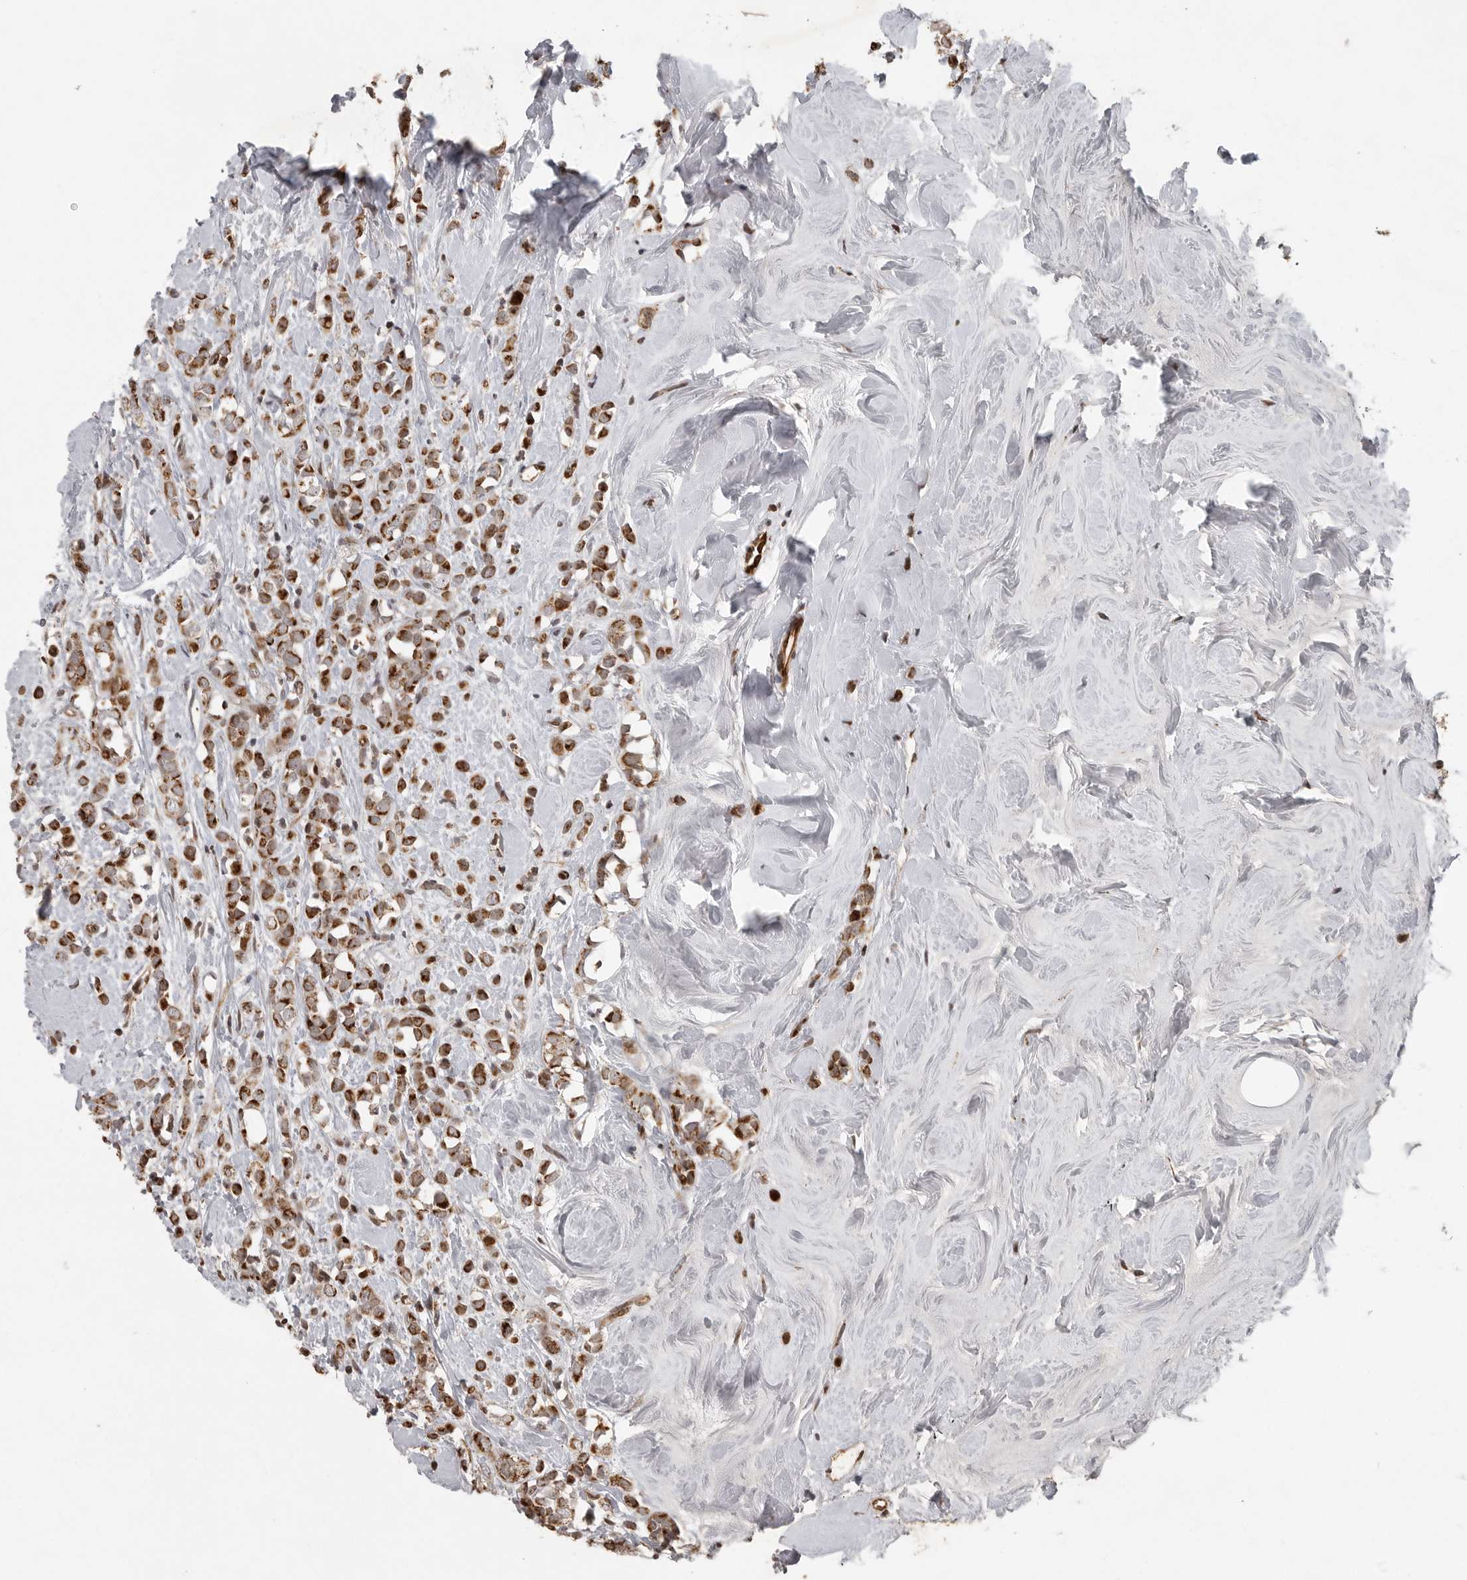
{"staining": {"intensity": "strong", "quantity": ">75%", "location": "cytoplasmic/membranous"}, "tissue": "breast cancer", "cell_type": "Tumor cells", "image_type": "cancer", "snomed": [{"axis": "morphology", "description": "Lobular carcinoma"}, {"axis": "topography", "description": "Breast"}], "caption": "The image exhibits staining of lobular carcinoma (breast), revealing strong cytoplasmic/membranous protein staining (brown color) within tumor cells.", "gene": "NARS2", "patient": {"sex": "female", "age": 47}}